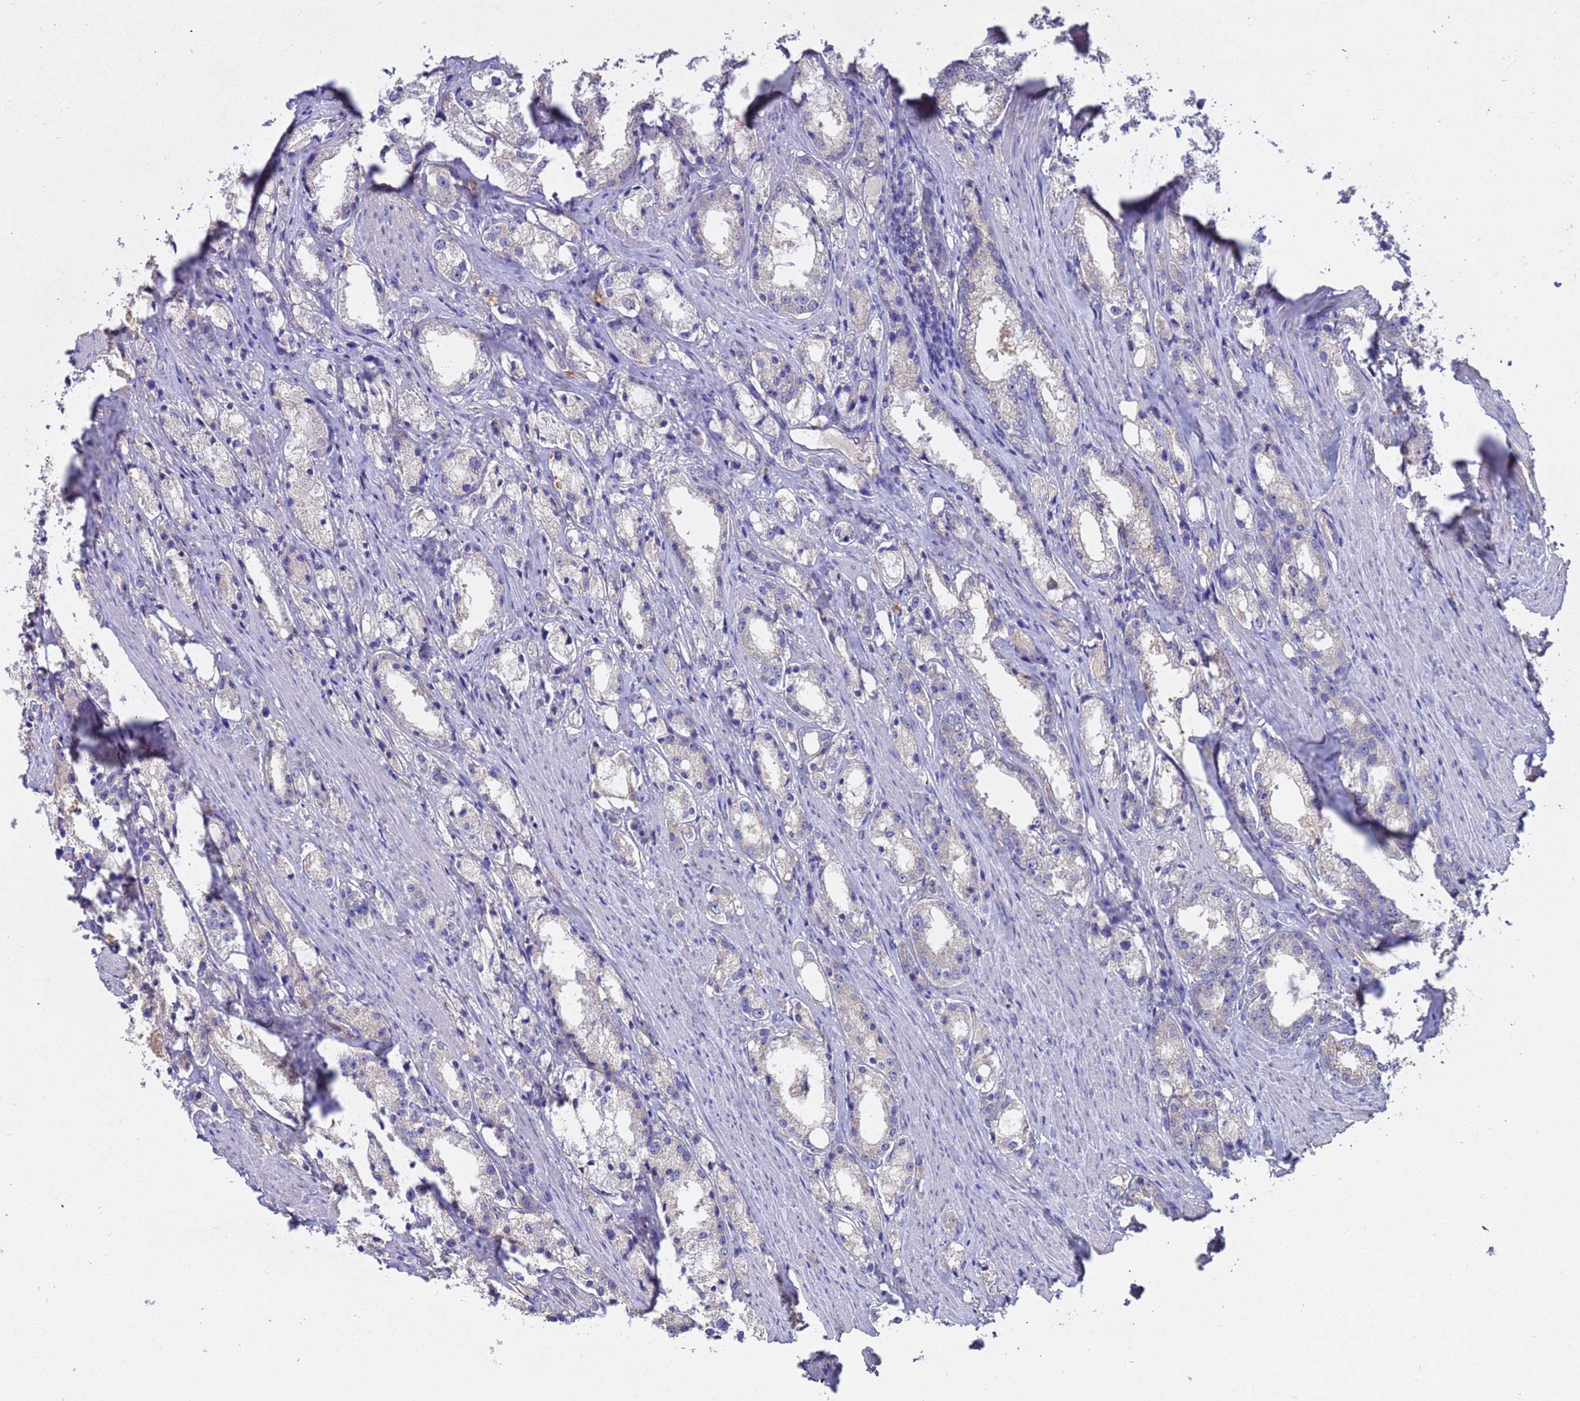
{"staining": {"intensity": "negative", "quantity": "none", "location": "none"}, "tissue": "prostate cancer", "cell_type": "Tumor cells", "image_type": "cancer", "snomed": [{"axis": "morphology", "description": "Adenocarcinoma, High grade"}, {"axis": "topography", "description": "Prostate"}], "caption": "Image shows no protein positivity in tumor cells of prostate cancer tissue.", "gene": "SRL", "patient": {"sex": "male", "age": 66}}